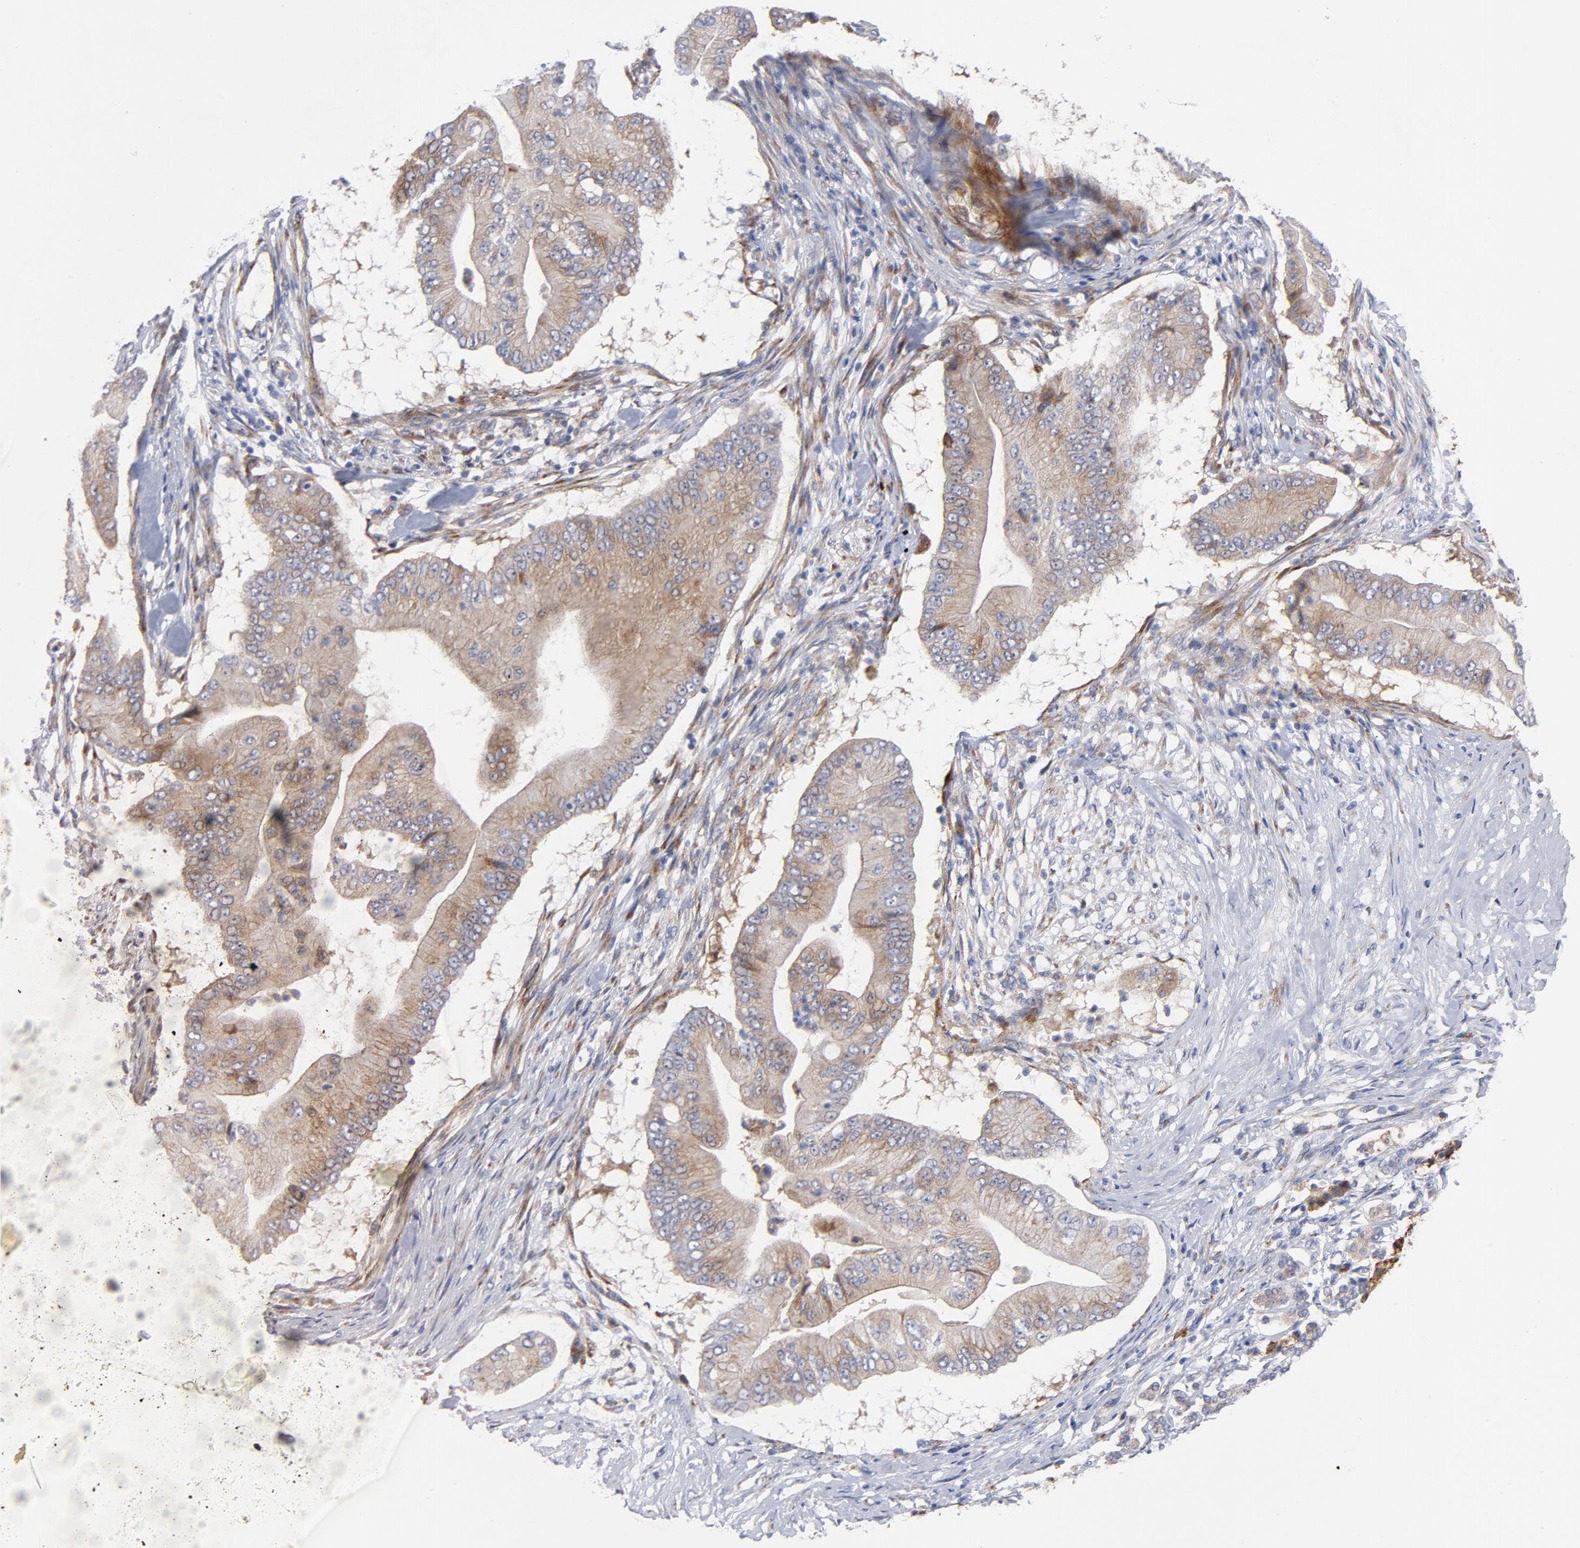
{"staining": {"intensity": "weak", "quantity": ">75%", "location": "cytoplasmic/membranous"}, "tissue": "pancreatic cancer", "cell_type": "Tumor cells", "image_type": "cancer", "snomed": [{"axis": "morphology", "description": "Adenocarcinoma, NOS"}, {"axis": "topography", "description": "Pancreas"}], "caption": "Immunohistochemistry staining of adenocarcinoma (pancreatic), which demonstrates low levels of weak cytoplasmic/membranous staining in approximately >75% of tumor cells indicating weak cytoplasmic/membranous protein expression. The staining was performed using DAB (brown) for protein detection and nuclei were counterstained in hematoxylin (blue).", "gene": "RAPGEF3", "patient": {"sex": "male", "age": 62}}